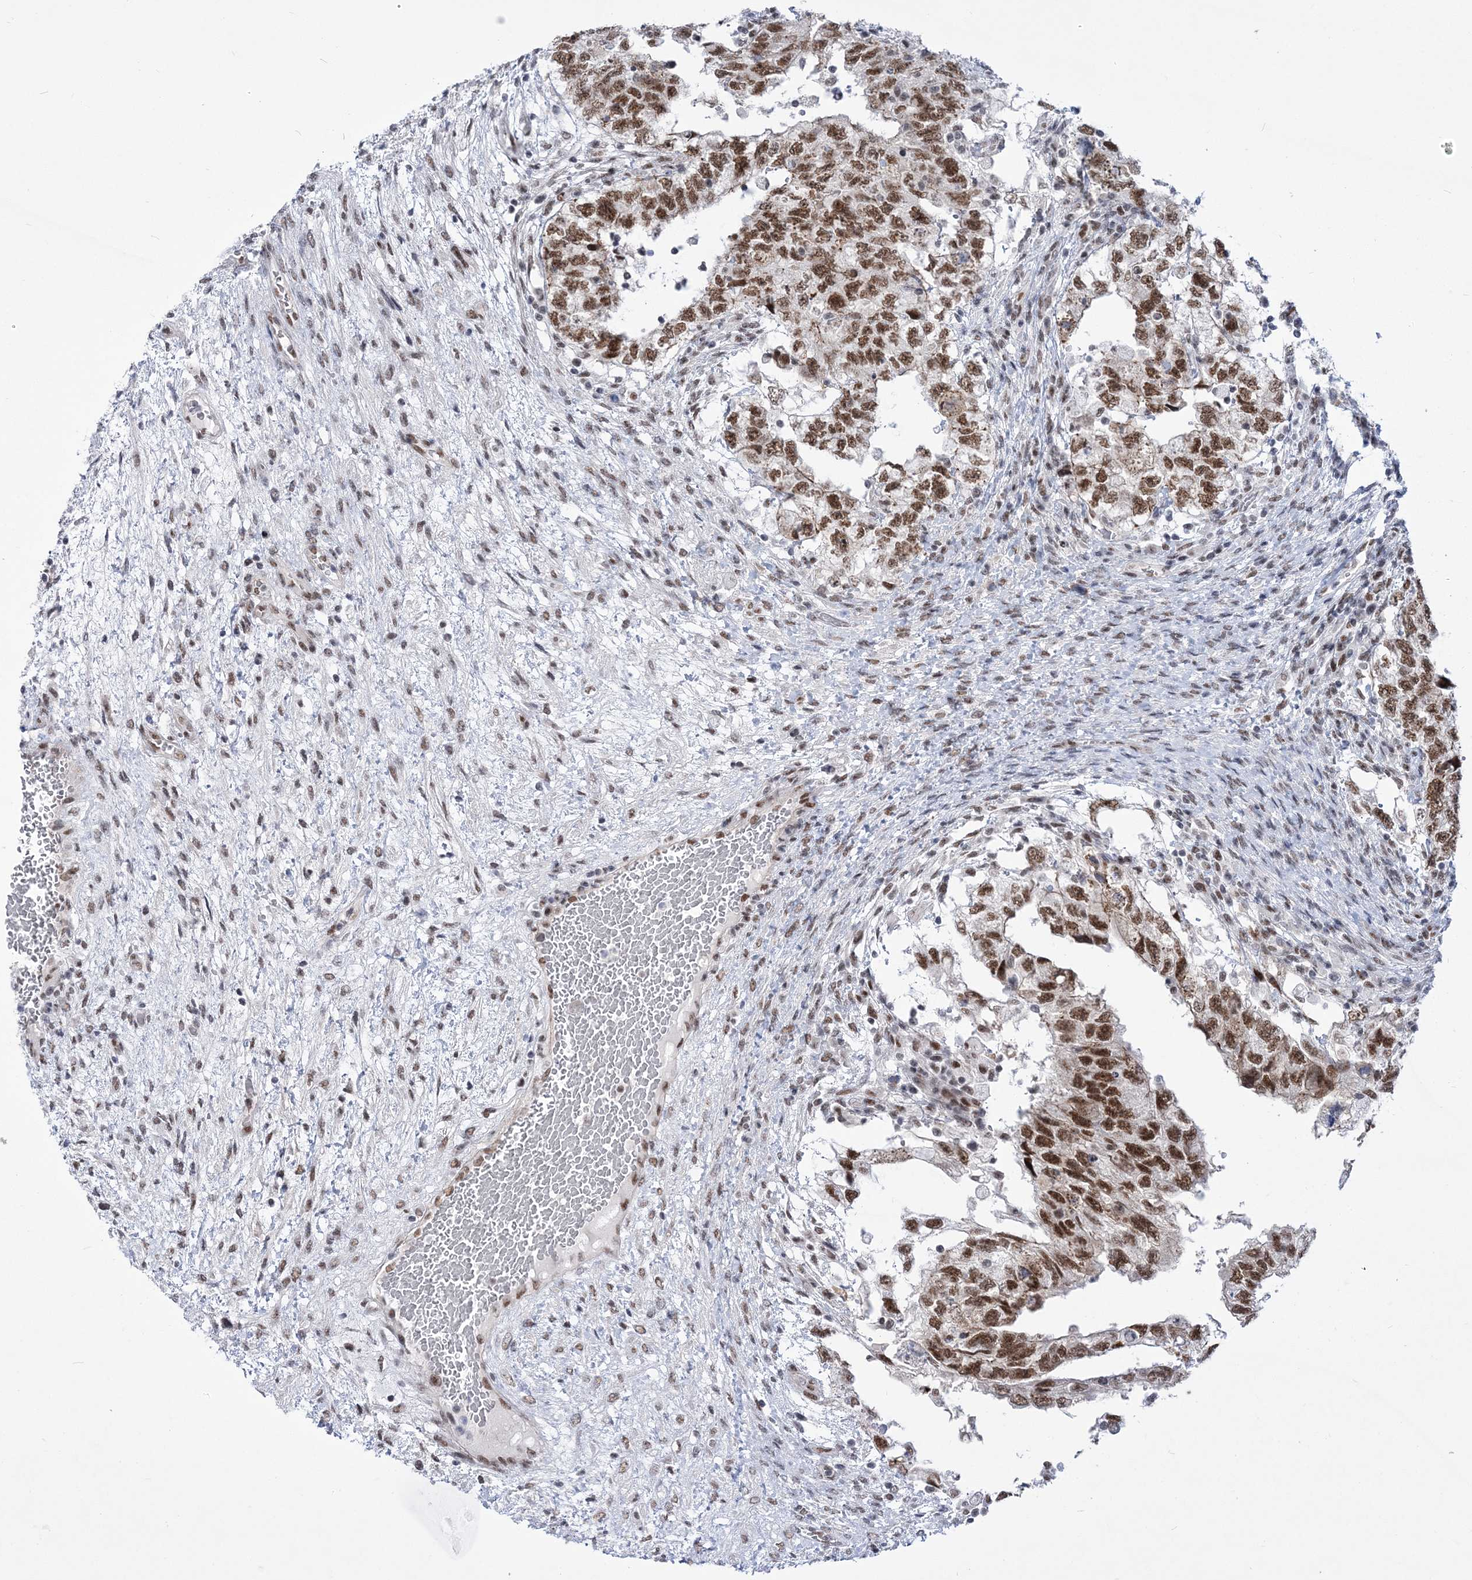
{"staining": {"intensity": "strong", "quantity": ">75%", "location": "nuclear"}, "tissue": "testis cancer", "cell_type": "Tumor cells", "image_type": "cancer", "snomed": [{"axis": "morphology", "description": "Carcinoma, Embryonal, NOS"}, {"axis": "topography", "description": "Testis"}], "caption": "Immunohistochemical staining of testis cancer exhibits strong nuclear protein expression in about >75% of tumor cells. The staining is performed using DAB brown chromogen to label protein expression. The nuclei are counter-stained blue using hematoxylin.", "gene": "NSUN2", "patient": {"sex": "male", "age": 36}}